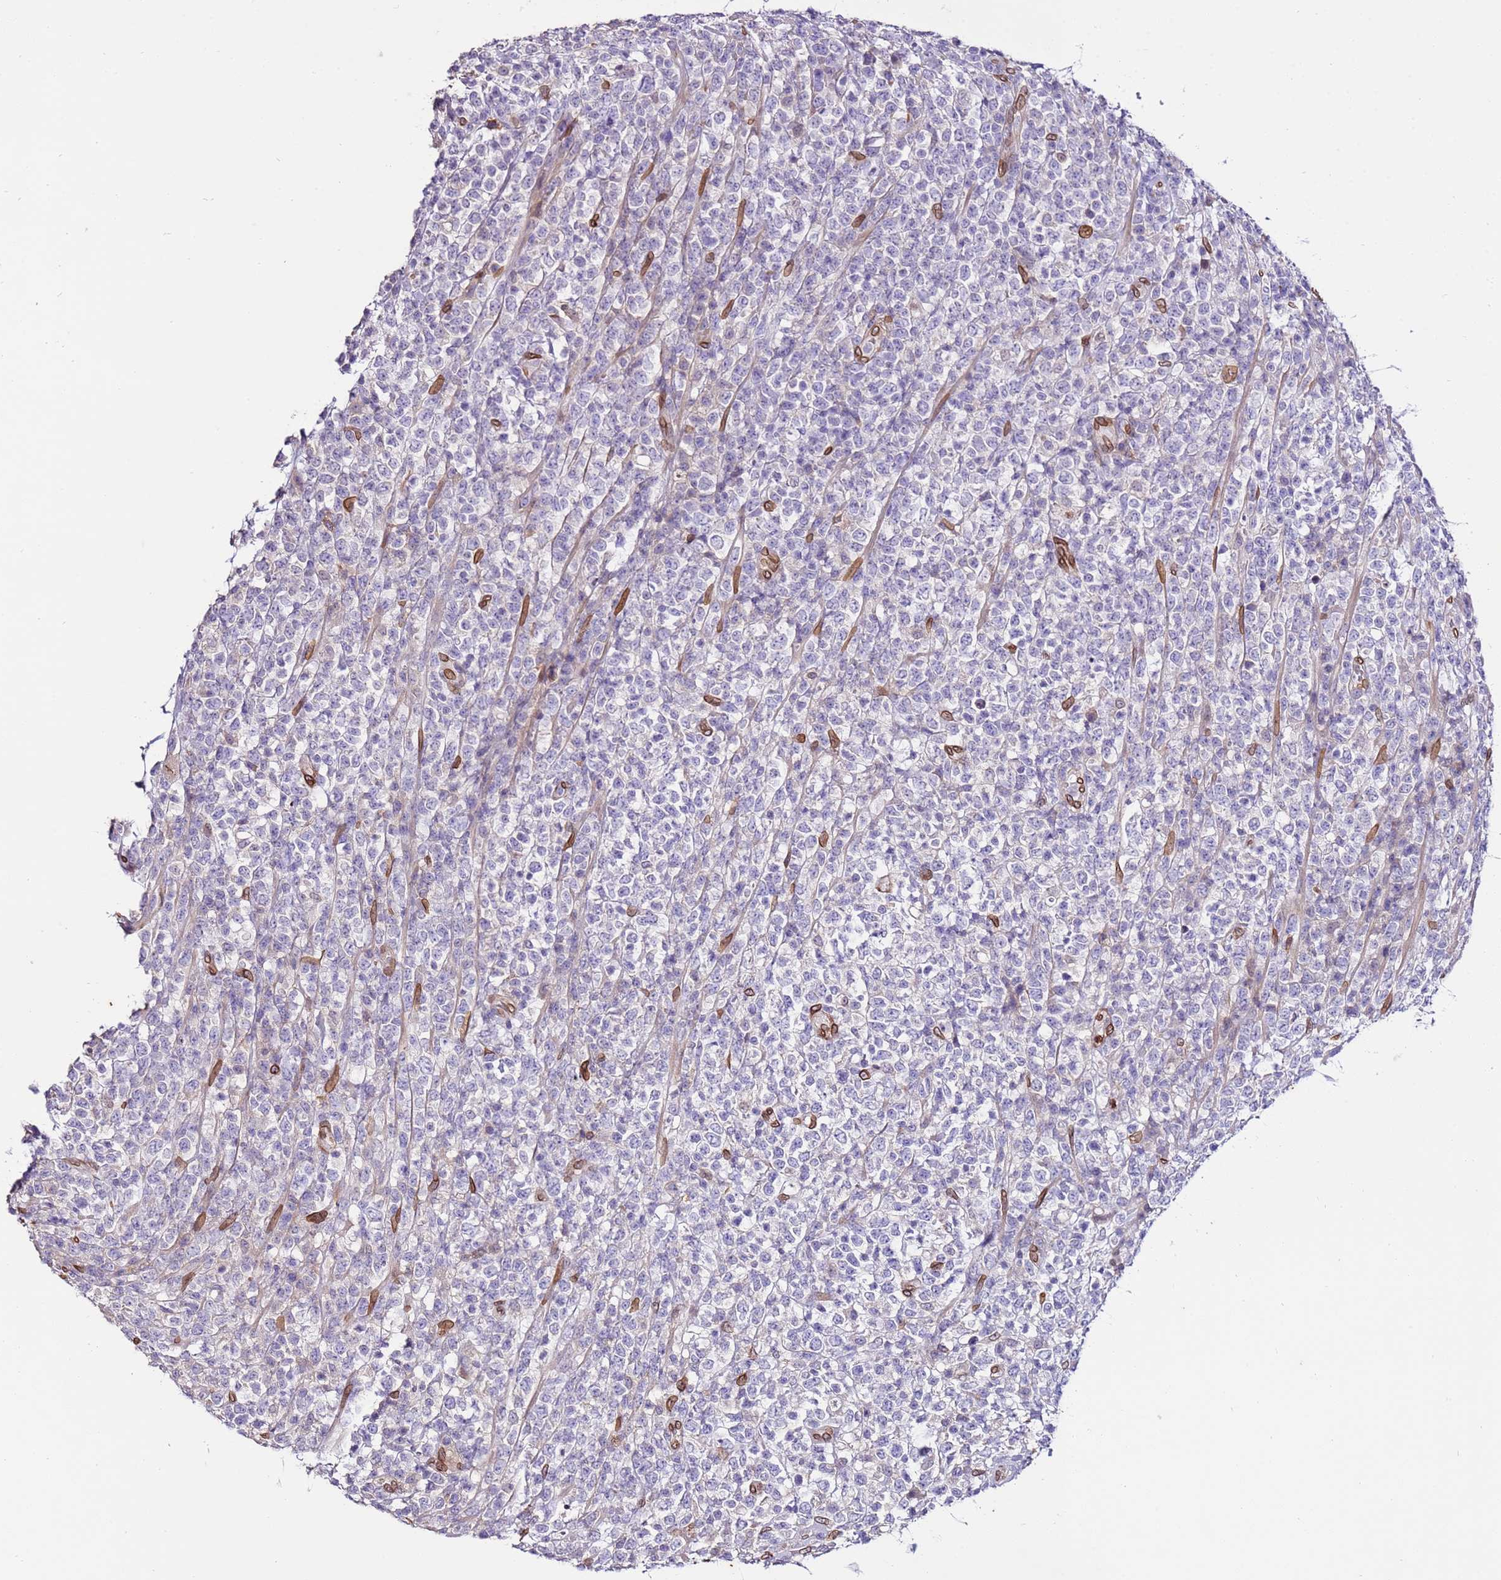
{"staining": {"intensity": "negative", "quantity": "none", "location": "none"}, "tissue": "lymphoma", "cell_type": "Tumor cells", "image_type": "cancer", "snomed": [{"axis": "morphology", "description": "Malignant lymphoma, non-Hodgkin's type, High grade"}, {"axis": "topography", "description": "Colon"}], "caption": "This image is of high-grade malignant lymphoma, non-Hodgkin's type stained with immunohistochemistry (IHC) to label a protein in brown with the nuclei are counter-stained blue. There is no expression in tumor cells.", "gene": "TMEM47", "patient": {"sex": "female", "age": 53}}